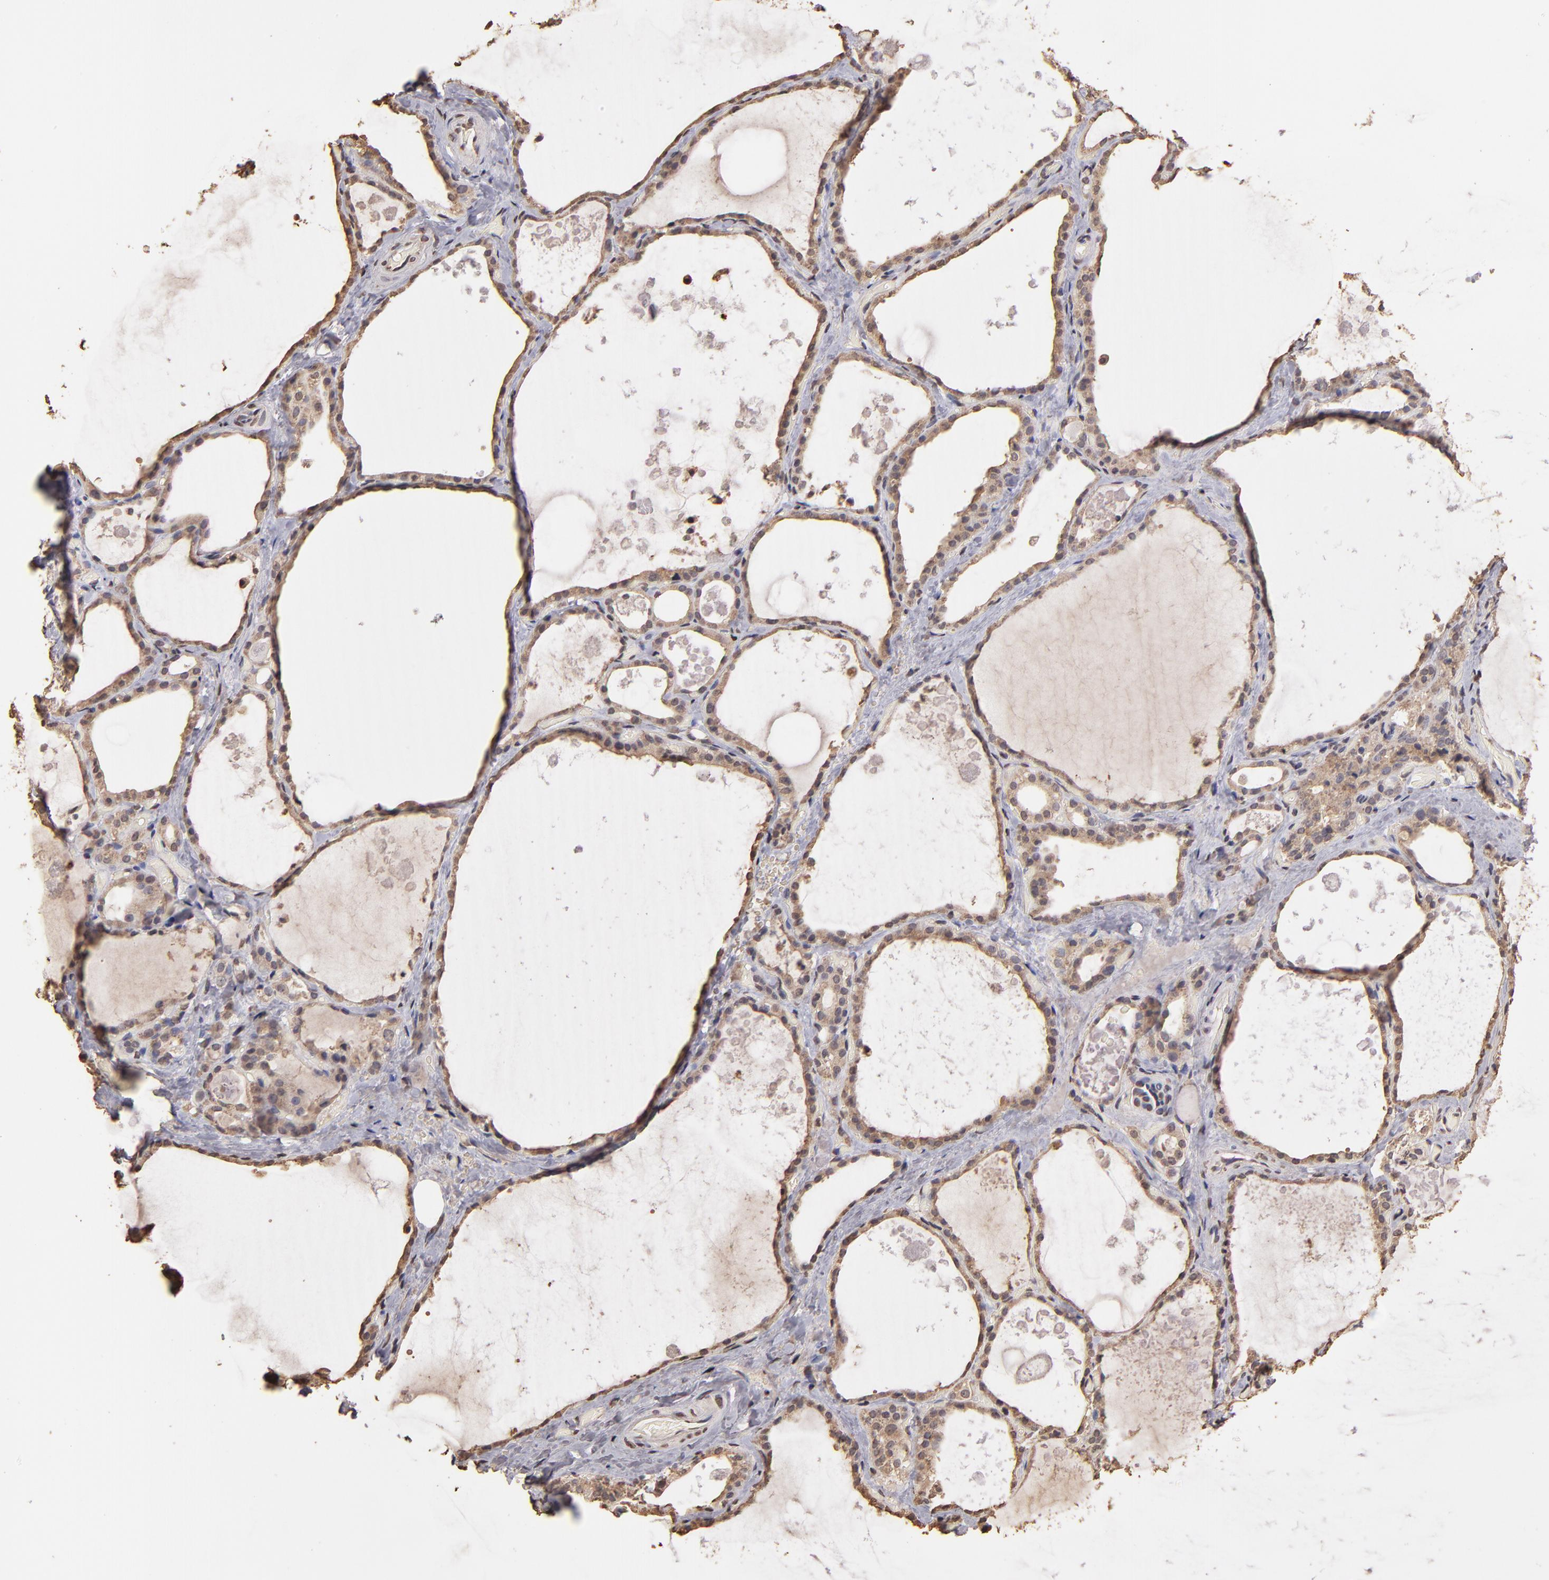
{"staining": {"intensity": "moderate", "quantity": ">75%", "location": "cytoplasmic/membranous"}, "tissue": "thyroid gland", "cell_type": "Glandular cells", "image_type": "normal", "snomed": [{"axis": "morphology", "description": "Normal tissue, NOS"}, {"axis": "topography", "description": "Thyroid gland"}], "caption": "Thyroid gland stained with a brown dye shows moderate cytoplasmic/membranous positive expression in approximately >75% of glandular cells.", "gene": "OPHN1", "patient": {"sex": "male", "age": 61}}